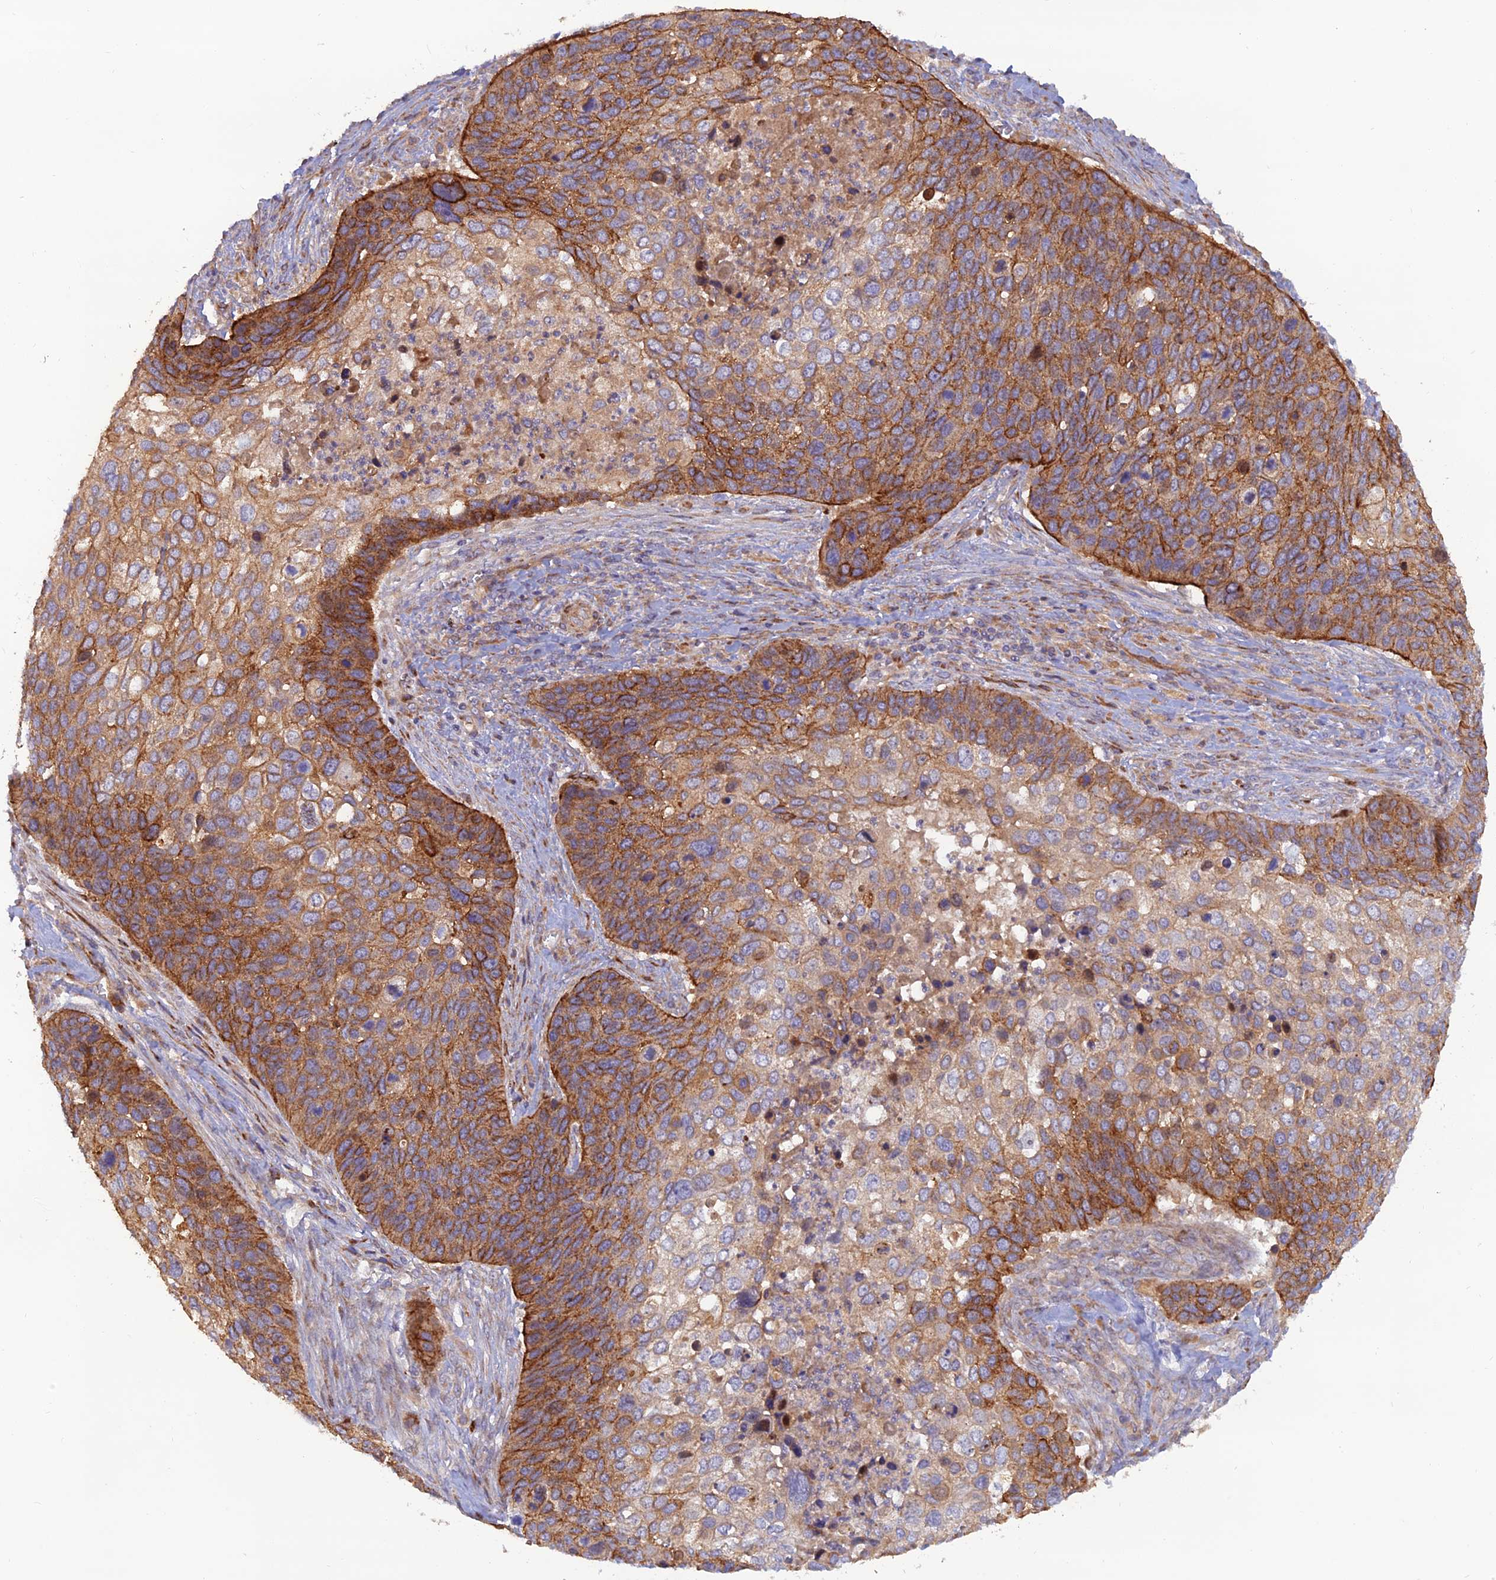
{"staining": {"intensity": "strong", "quantity": "25%-75%", "location": "cytoplasmic/membranous"}, "tissue": "skin cancer", "cell_type": "Tumor cells", "image_type": "cancer", "snomed": [{"axis": "morphology", "description": "Basal cell carcinoma"}, {"axis": "topography", "description": "Skin"}], "caption": "Human skin cancer (basal cell carcinoma) stained with a brown dye reveals strong cytoplasmic/membranous positive positivity in about 25%-75% of tumor cells.", "gene": "GMCL1", "patient": {"sex": "female", "age": 74}}